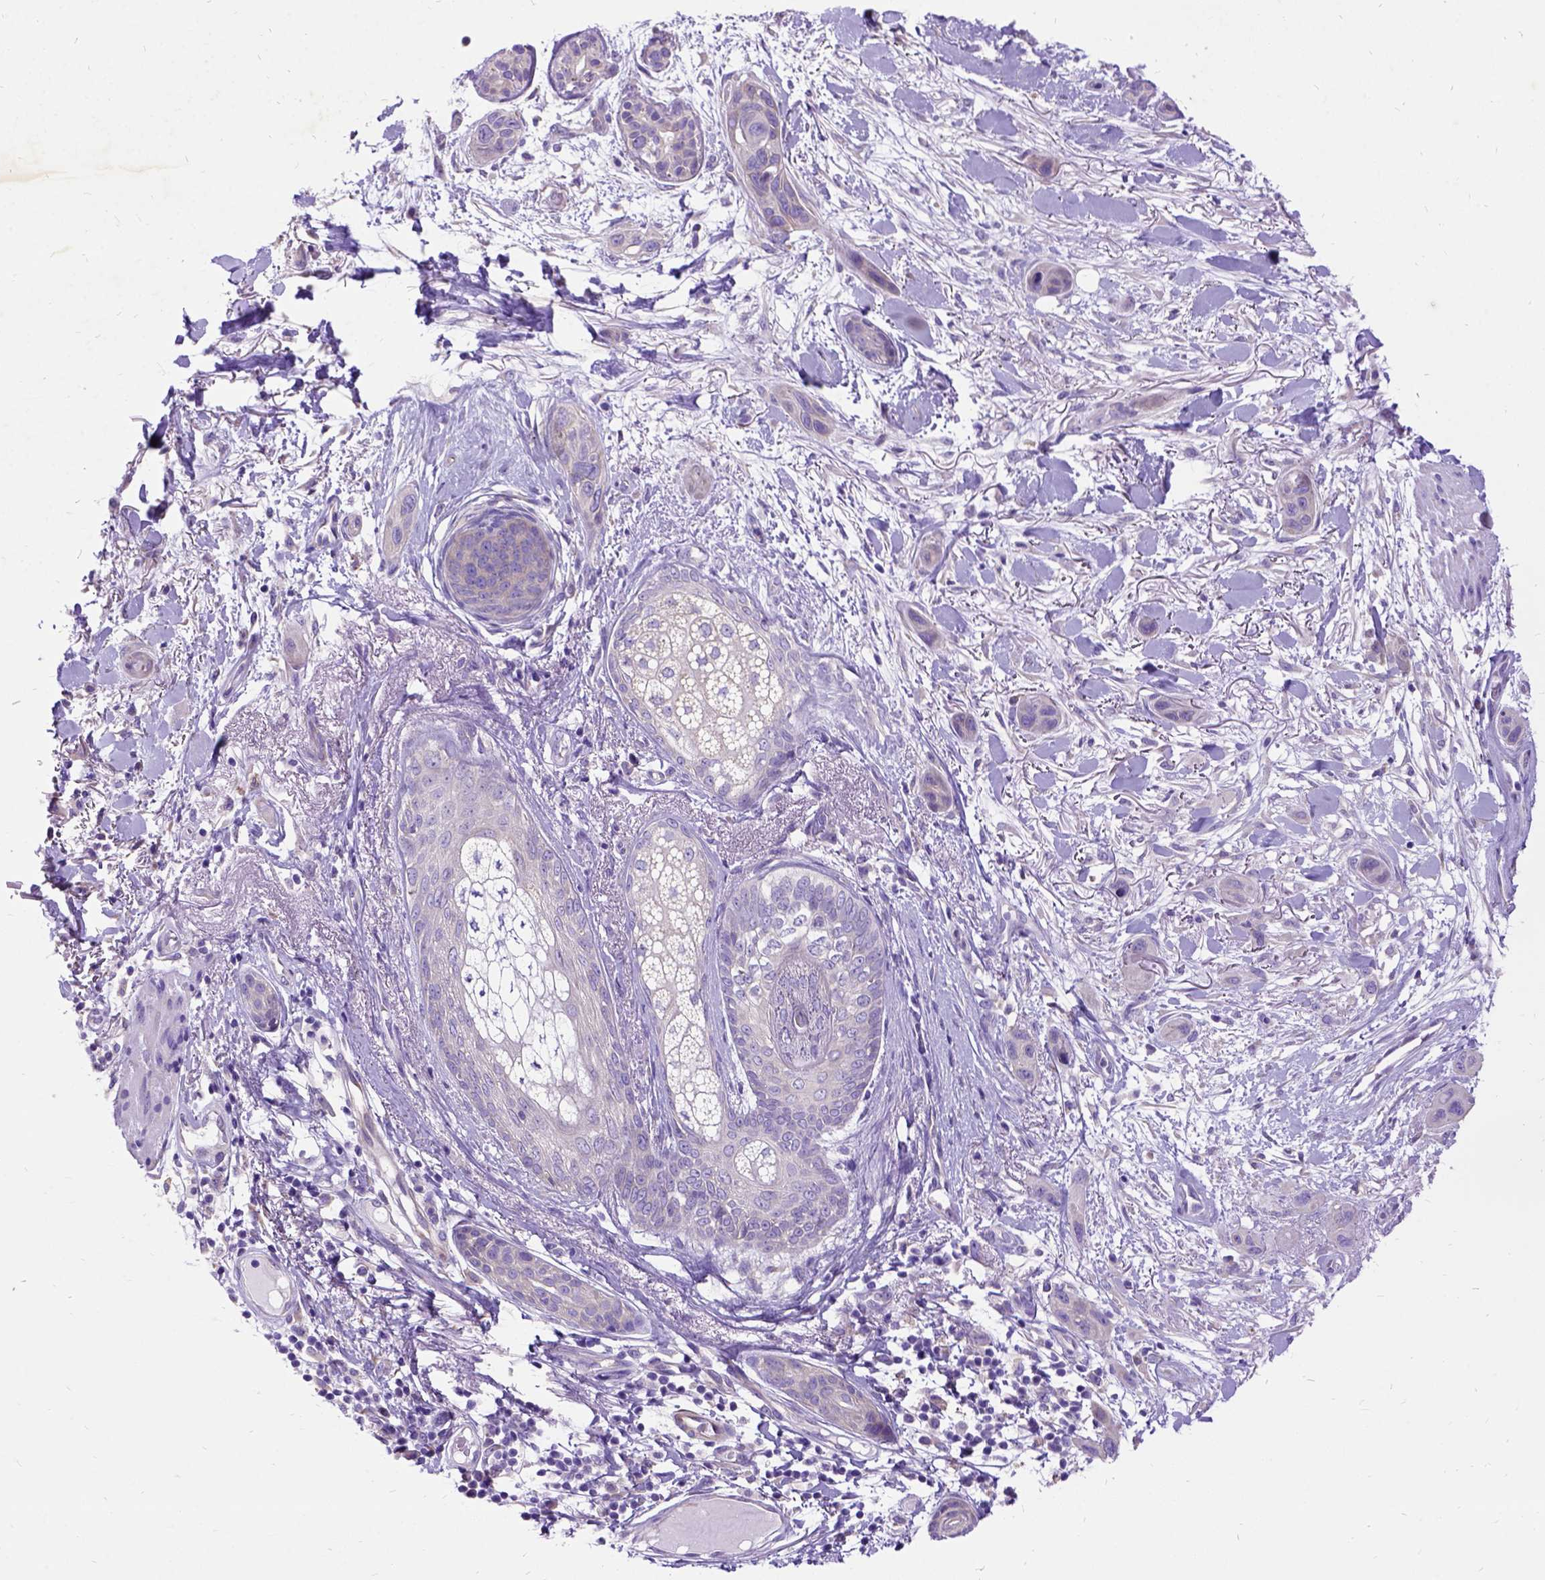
{"staining": {"intensity": "negative", "quantity": "none", "location": "none"}, "tissue": "skin cancer", "cell_type": "Tumor cells", "image_type": "cancer", "snomed": [{"axis": "morphology", "description": "Squamous cell carcinoma, NOS"}, {"axis": "topography", "description": "Skin"}], "caption": "Immunohistochemistry photomicrograph of skin cancer (squamous cell carcinoma) stained for a protein (brown), which demonstrates no expression in tumor cells. Brightfield microscopy of immunohistochemistry (IHC) stained with DAB (3,3'-diaminobenzidine) (brown) and hematoxylin (blue), captured at high magnification.", "gene": "CFAP54", "patient": {"sex": "male", "age": 79}}